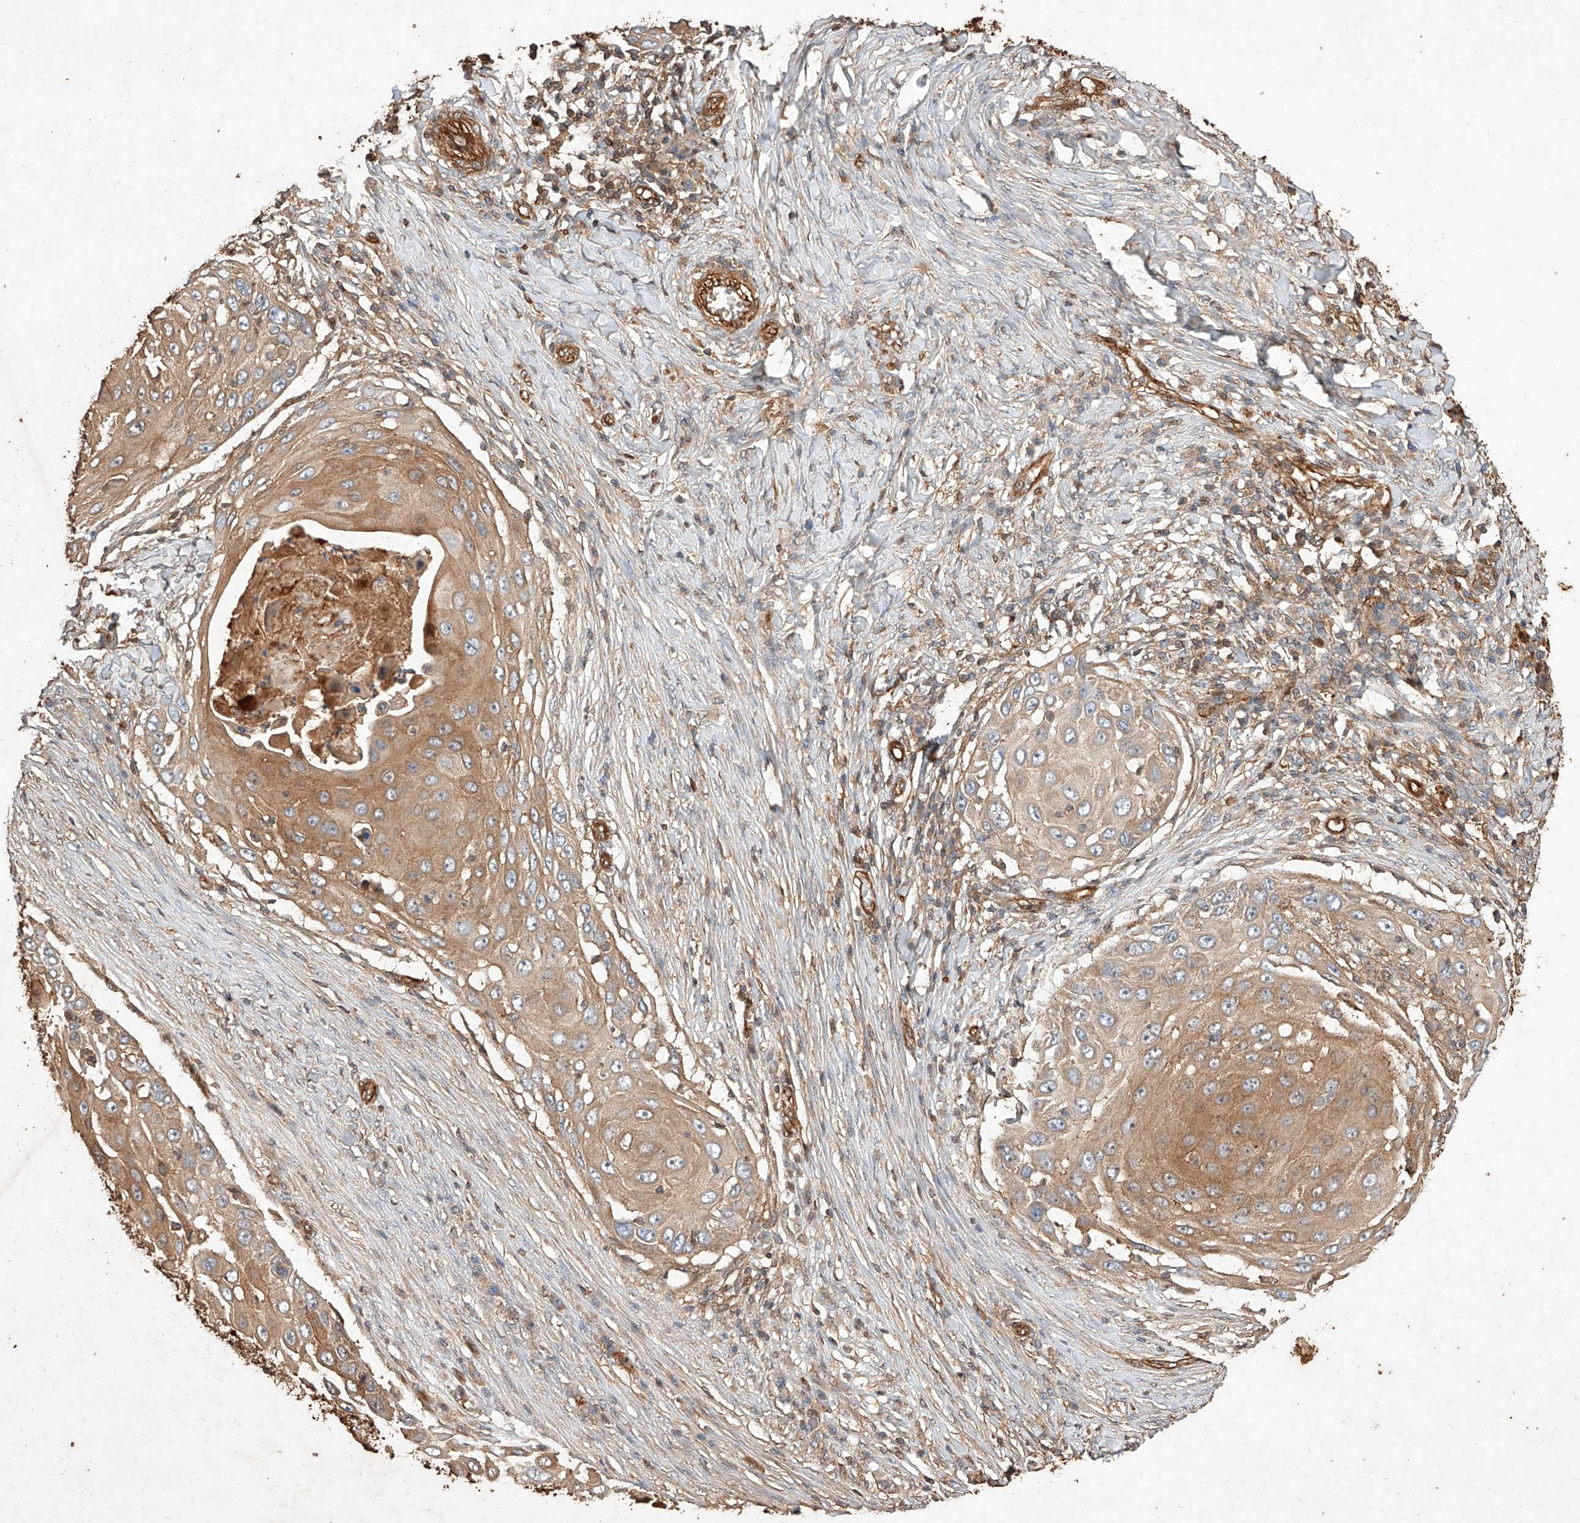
{"staining": {"intensity": "moderate", "quantity": ">75%", "location": "cytoplasmic/membranous"}, "tissue": "skin cancer", "cell_type": "Tumor cells", "image_type": "cancer", "snomed": [{"axis": "morphology", "description": "Squamous cell carcinoma, NOS"}, {"axis": "topography", "description": "Skin"}], "caption": "About >75% of tumor cells in human squamous cell carcinoma (skin) demonstrate moderate cytoplasmic/membranous protein staining as visualized by brown immunohistochemical staining.", "gene": "GHDC", "patient": {"sex": "female", "age": 44}}